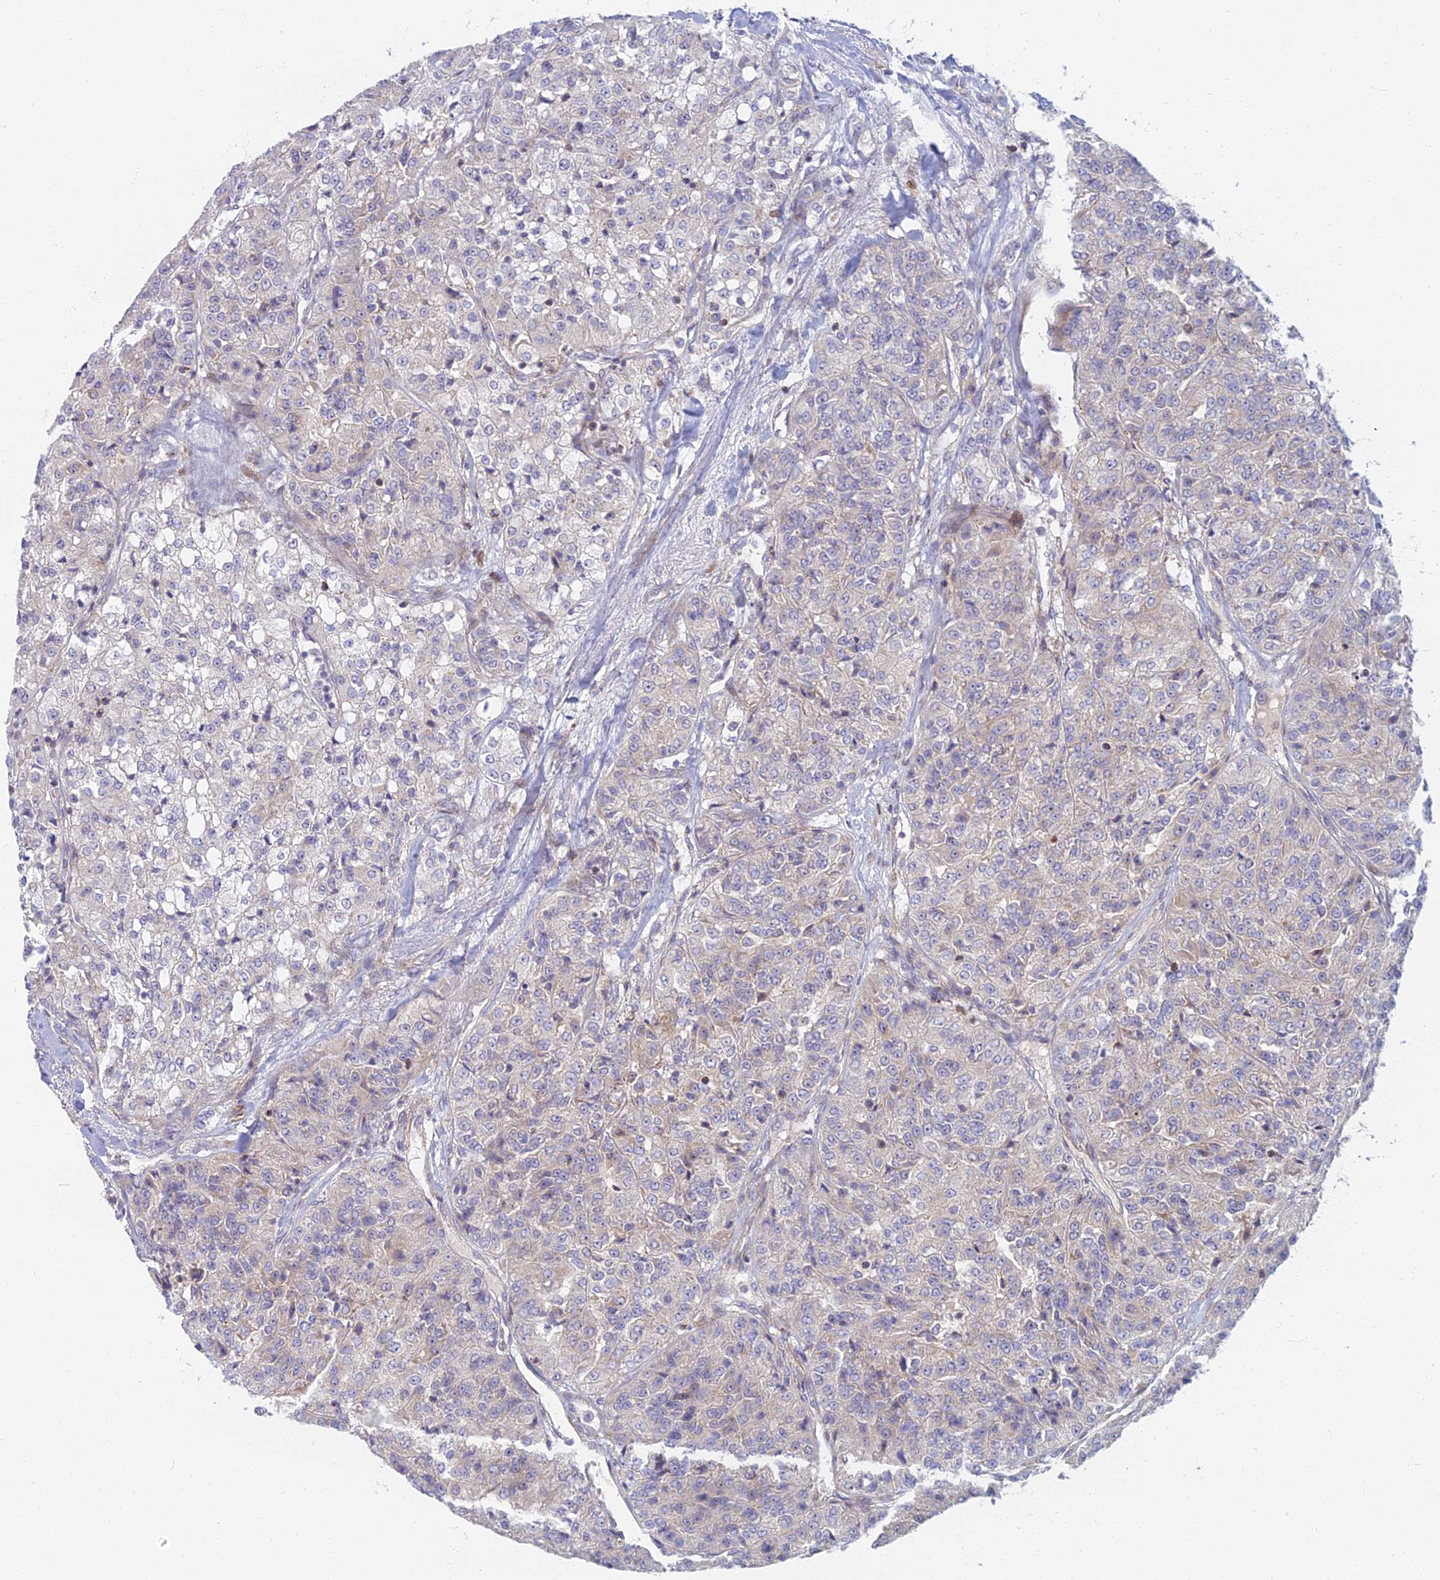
{"staining": {"intensity": "negative", "quantity": "none", "location": "none"}, "tissue": "renal cancer", "cell_type": "Tumor cells", "image_type": "cancer", "snomed": [{"axis": "morphology", "description": "Adenocarcinoma, NOS"}, {"axis": "topography", "description": "Kidney"}], "caption": "This is an IHC image of human renal cancer (adenocarcinoma). There is no staining in tumor cells.", "gene": "C15orf40", "patient": {"sex": "female", "age": 63}}